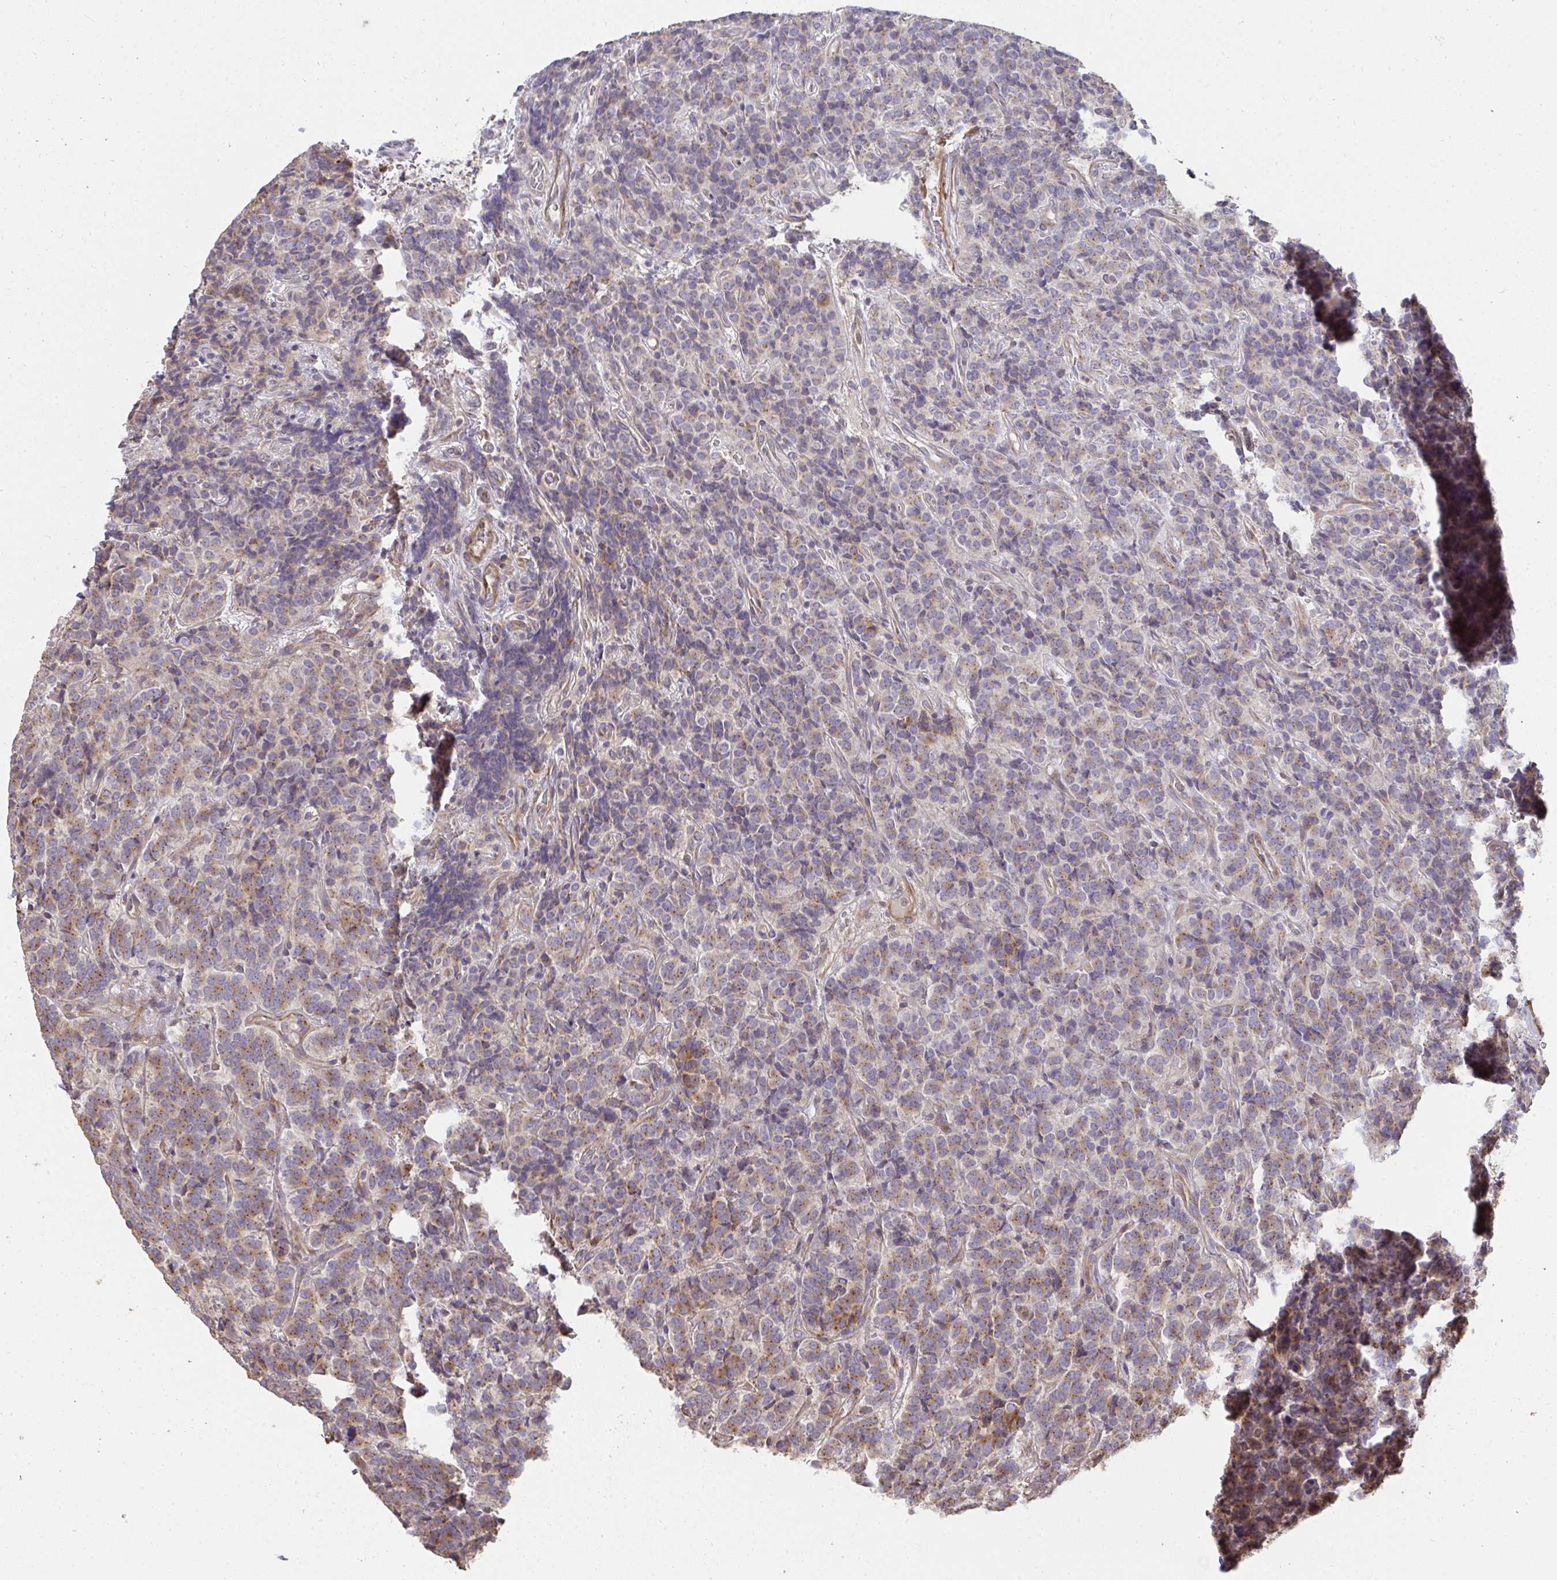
{"staining": {"intensity": "weak", "quantity": "25%-75%", "location": "cytoplasmic/membranous"}, "tissue": "carcinoid", "cell_type": "Tumor cells", "image_type": "cancer", "snomed": [{"axis": "morphology", "description": "Carcinoid, malignant, NOS"}, {"axis": "topography", "description": "Pancreas"}], "caption": "Brown immunohistochemical staining in human carcinoid demonstrates weak cytoplasmic/membranous positivity in approximately 25%-75% of tumor cells.", "gene": "ZFYVE28", "patient": {"sex": "male", "age": 36}}